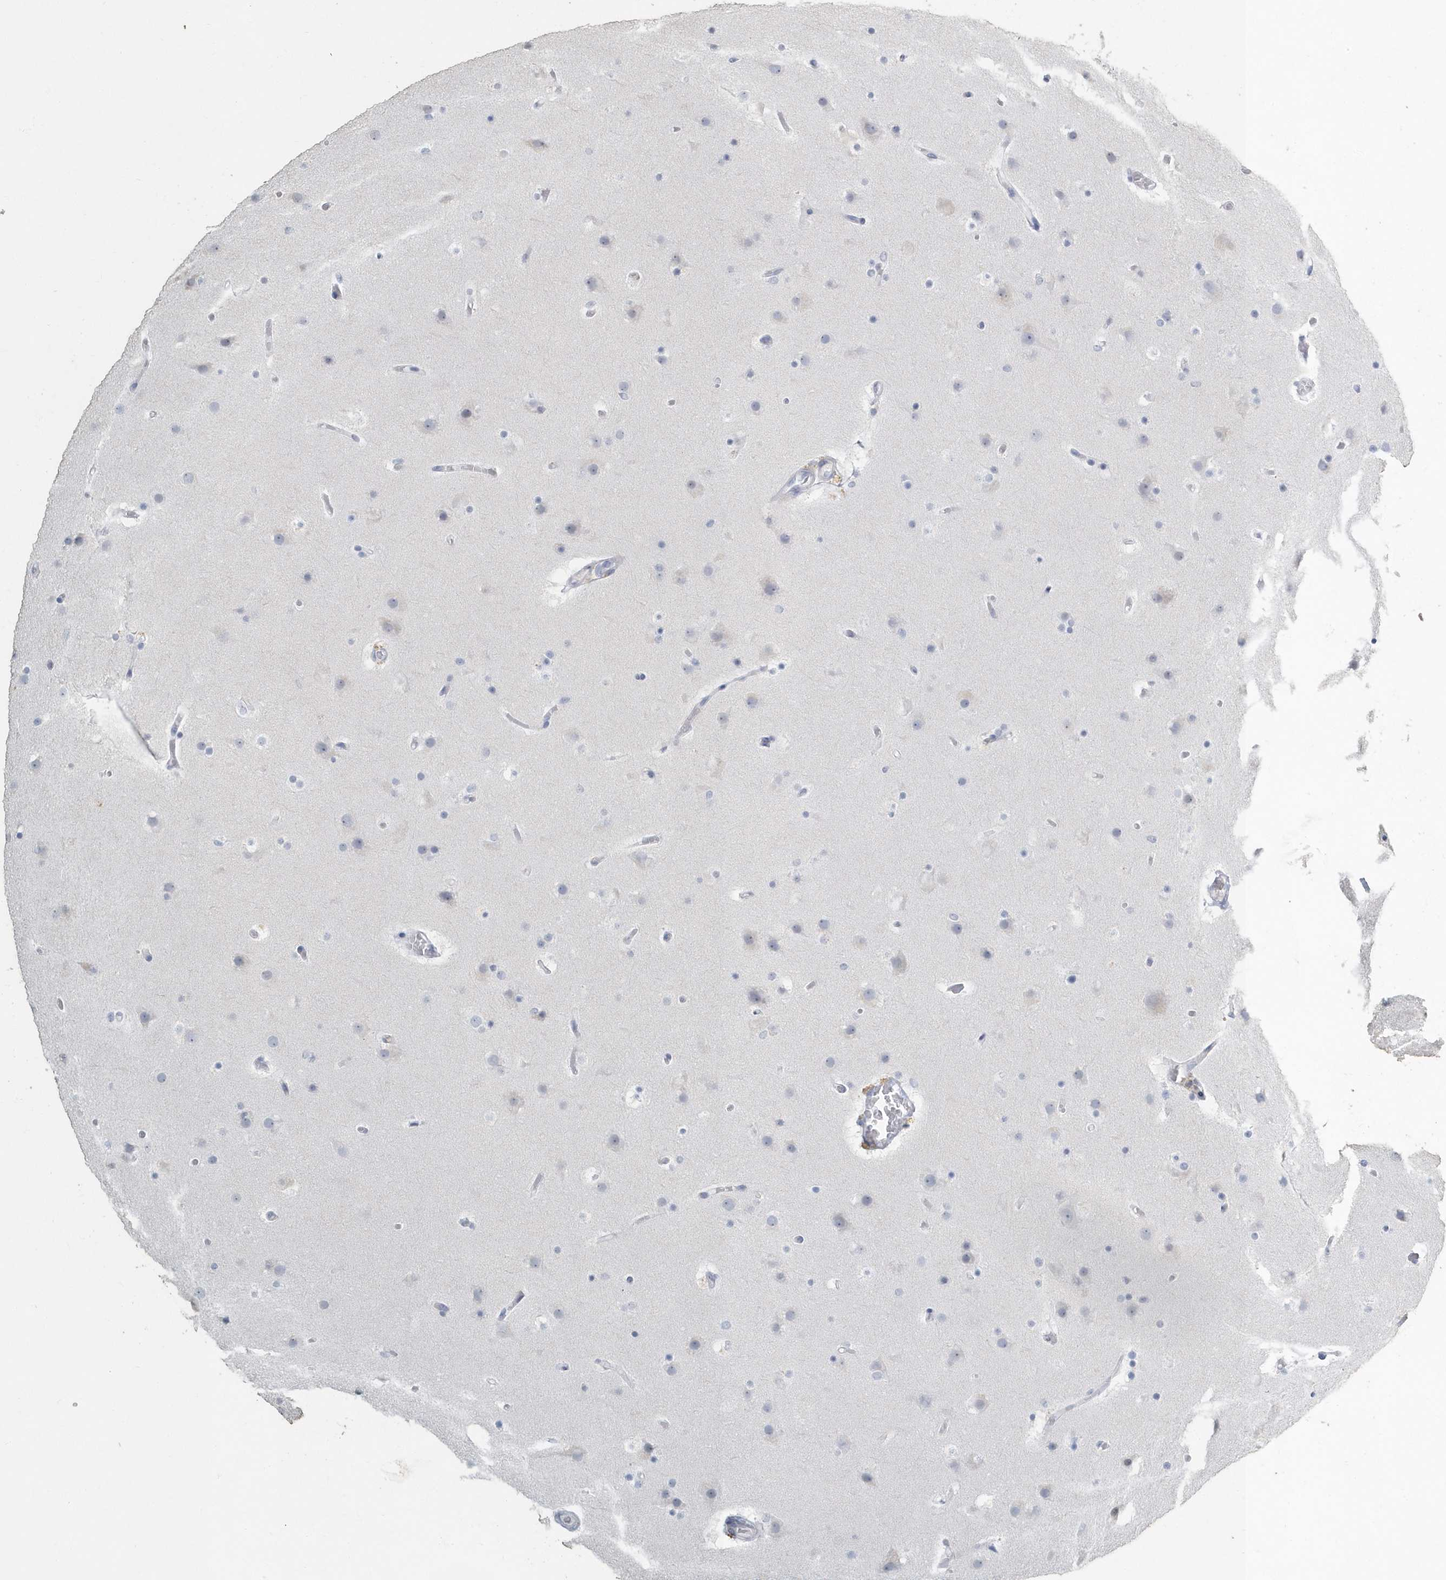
{"staining": {"intensity": "negative", "quantity": "none", "location": "none"}, "tissue": "glioma", "cell_type": "Tumor cells", "image_type": "cancer", "snomed": [{"axis": "morphology", "description": "Glioma, malignant, High grade"}, {"axis": "topography", "description": "Cerebral cortex"}], "caption": "This is an immunohistochemistry histopathology image of human malignant high-grade glioma. There is no expression in tumor cells.", "gene": "MYOT", "patient": {"sex": "female", "age": 36}}